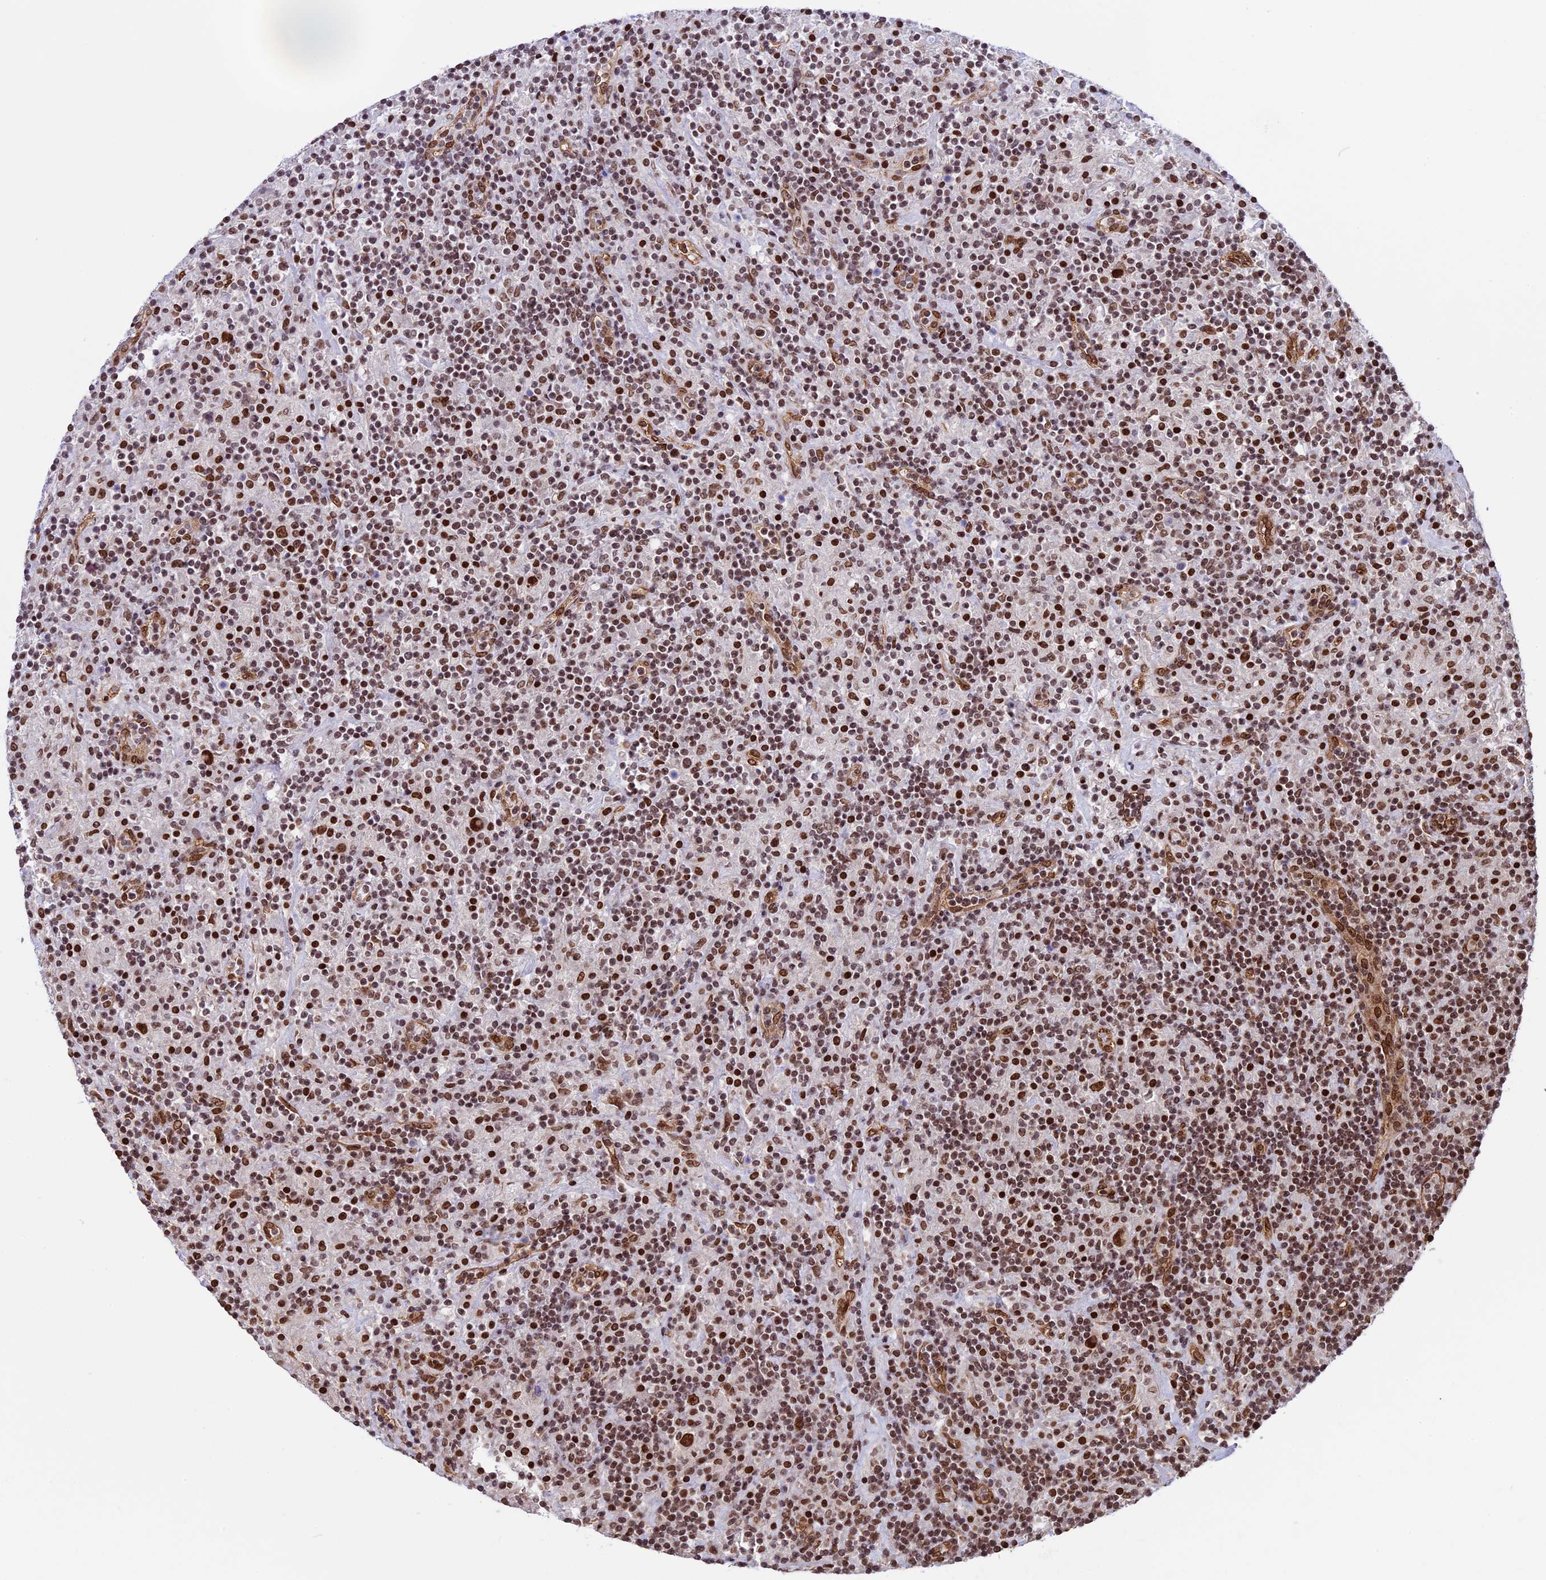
{"staining": {"intensity": "moderate", "quantity": ">75%", "location": "nuclear"}, "tissue": "lymphoma", "cell_type": "Tumor cells", "image_type": "cancer", "snomed": [{"axis": "morphology", "description": "Hodgkin's disease, NOS"}, {"axis": "topography", "description": "Lymph node"}], "caption": "Immunohistochemistry (DAB (3,3'-diaminobenzidine)) staining of lymphoma exhibits moderate nuclear protein positivity in about >75% of tumor cells.", "gene": "MPHOSPH8", "patient": {"sex": "male", "age": 70}}